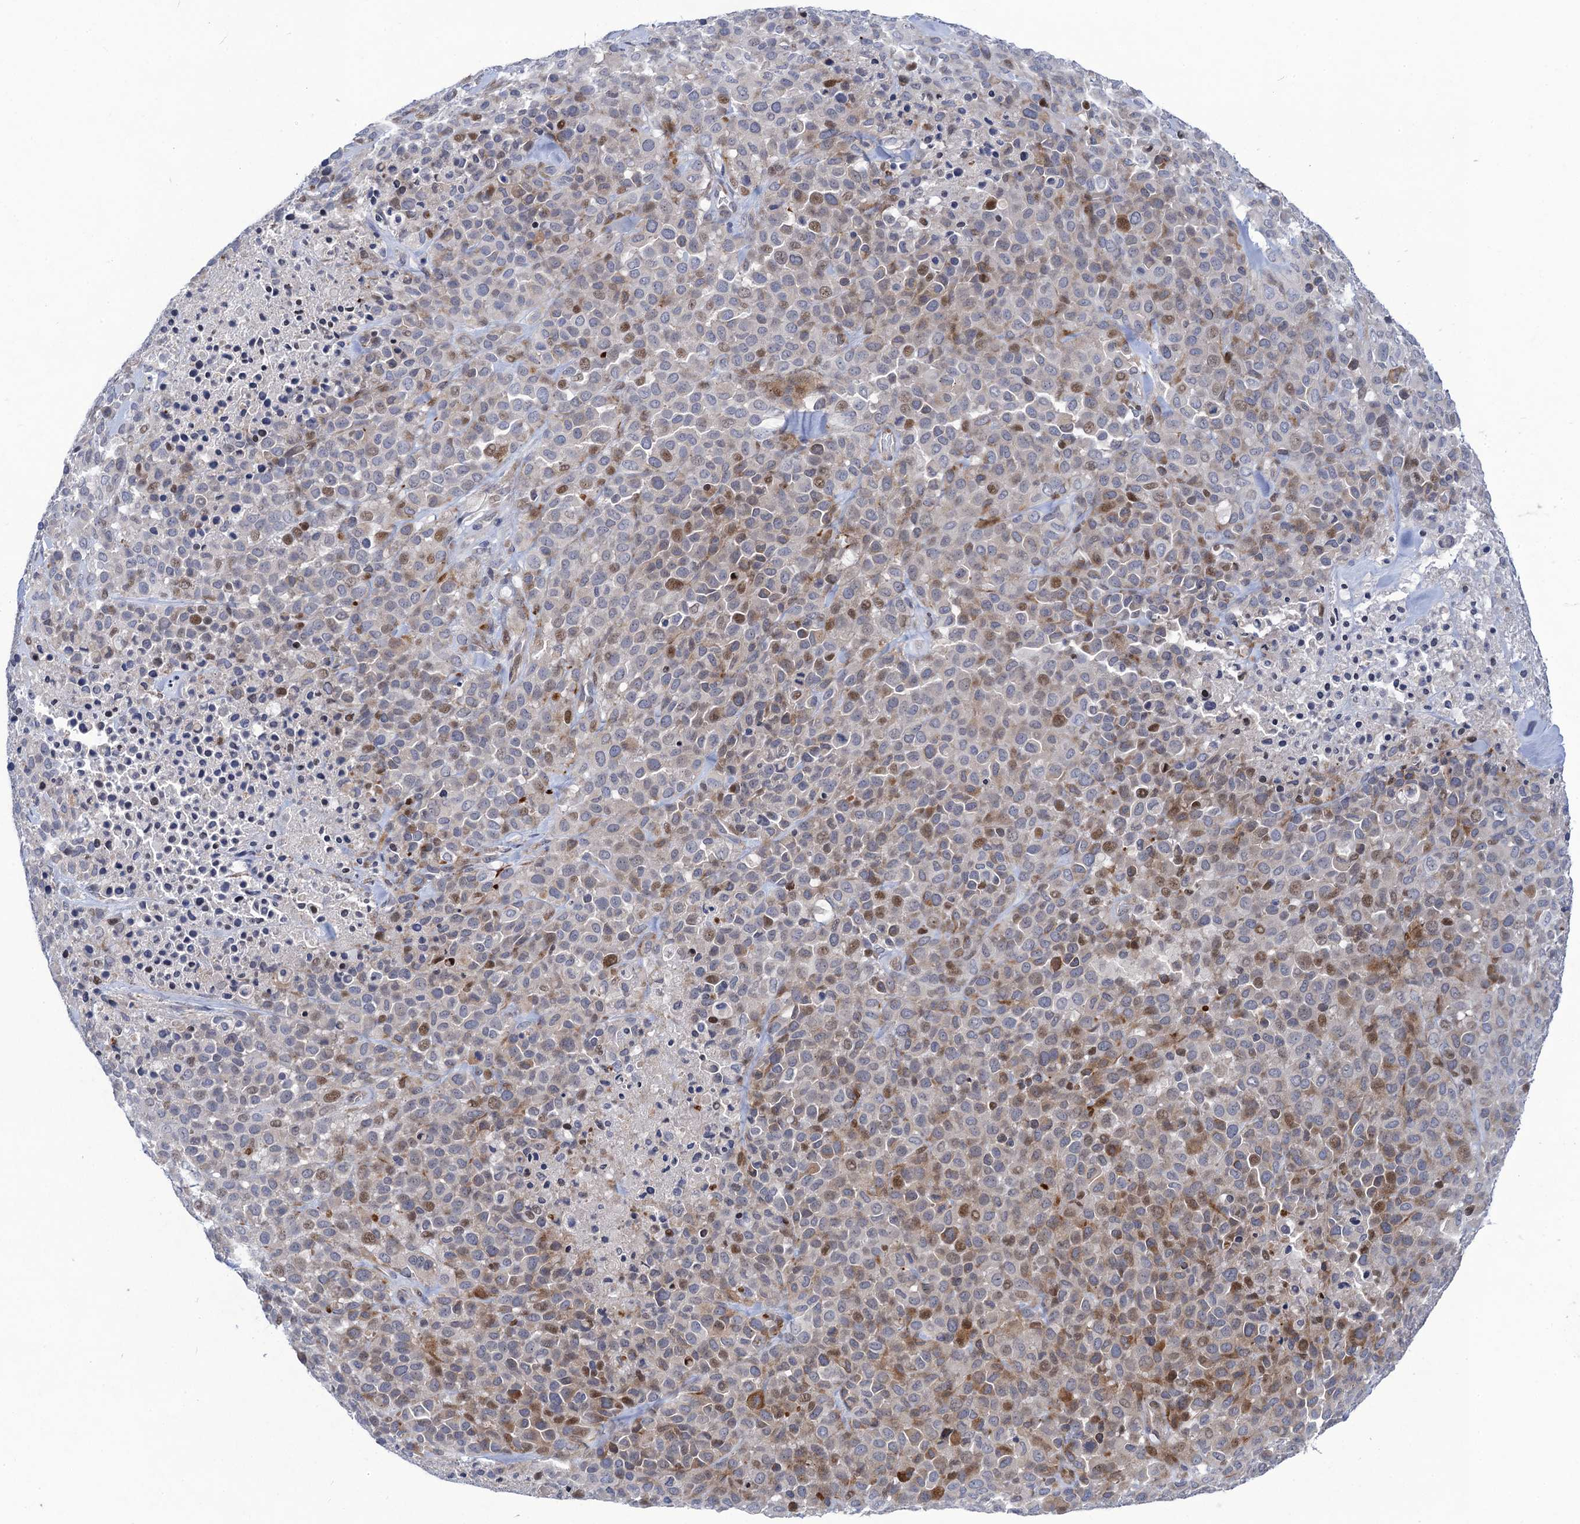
{"staining": {"intensity": "moderate", "quantity": "25%-75%", "location": "cytoplasmic/membranous"}, "tissue": "melanoma", "cell_type": "Tumor cells", "image_type": "cancer", "snomed": [{"axis": "morphology", "description": "Malignant melanoma, Metastatic site"}, {"axis": "topography", "description": "Skin"}], "caption": "DAB (3,3'-diaminobenzidine) immunohistochemical staining of human malignant melanoma (metastatic site) demonstrates moderate cytoplasmic/membranous protein expression in about 25%-75% of tumor cells.", "gene": "QPCTL", "patient": {"sex": "female", "age": 81}}